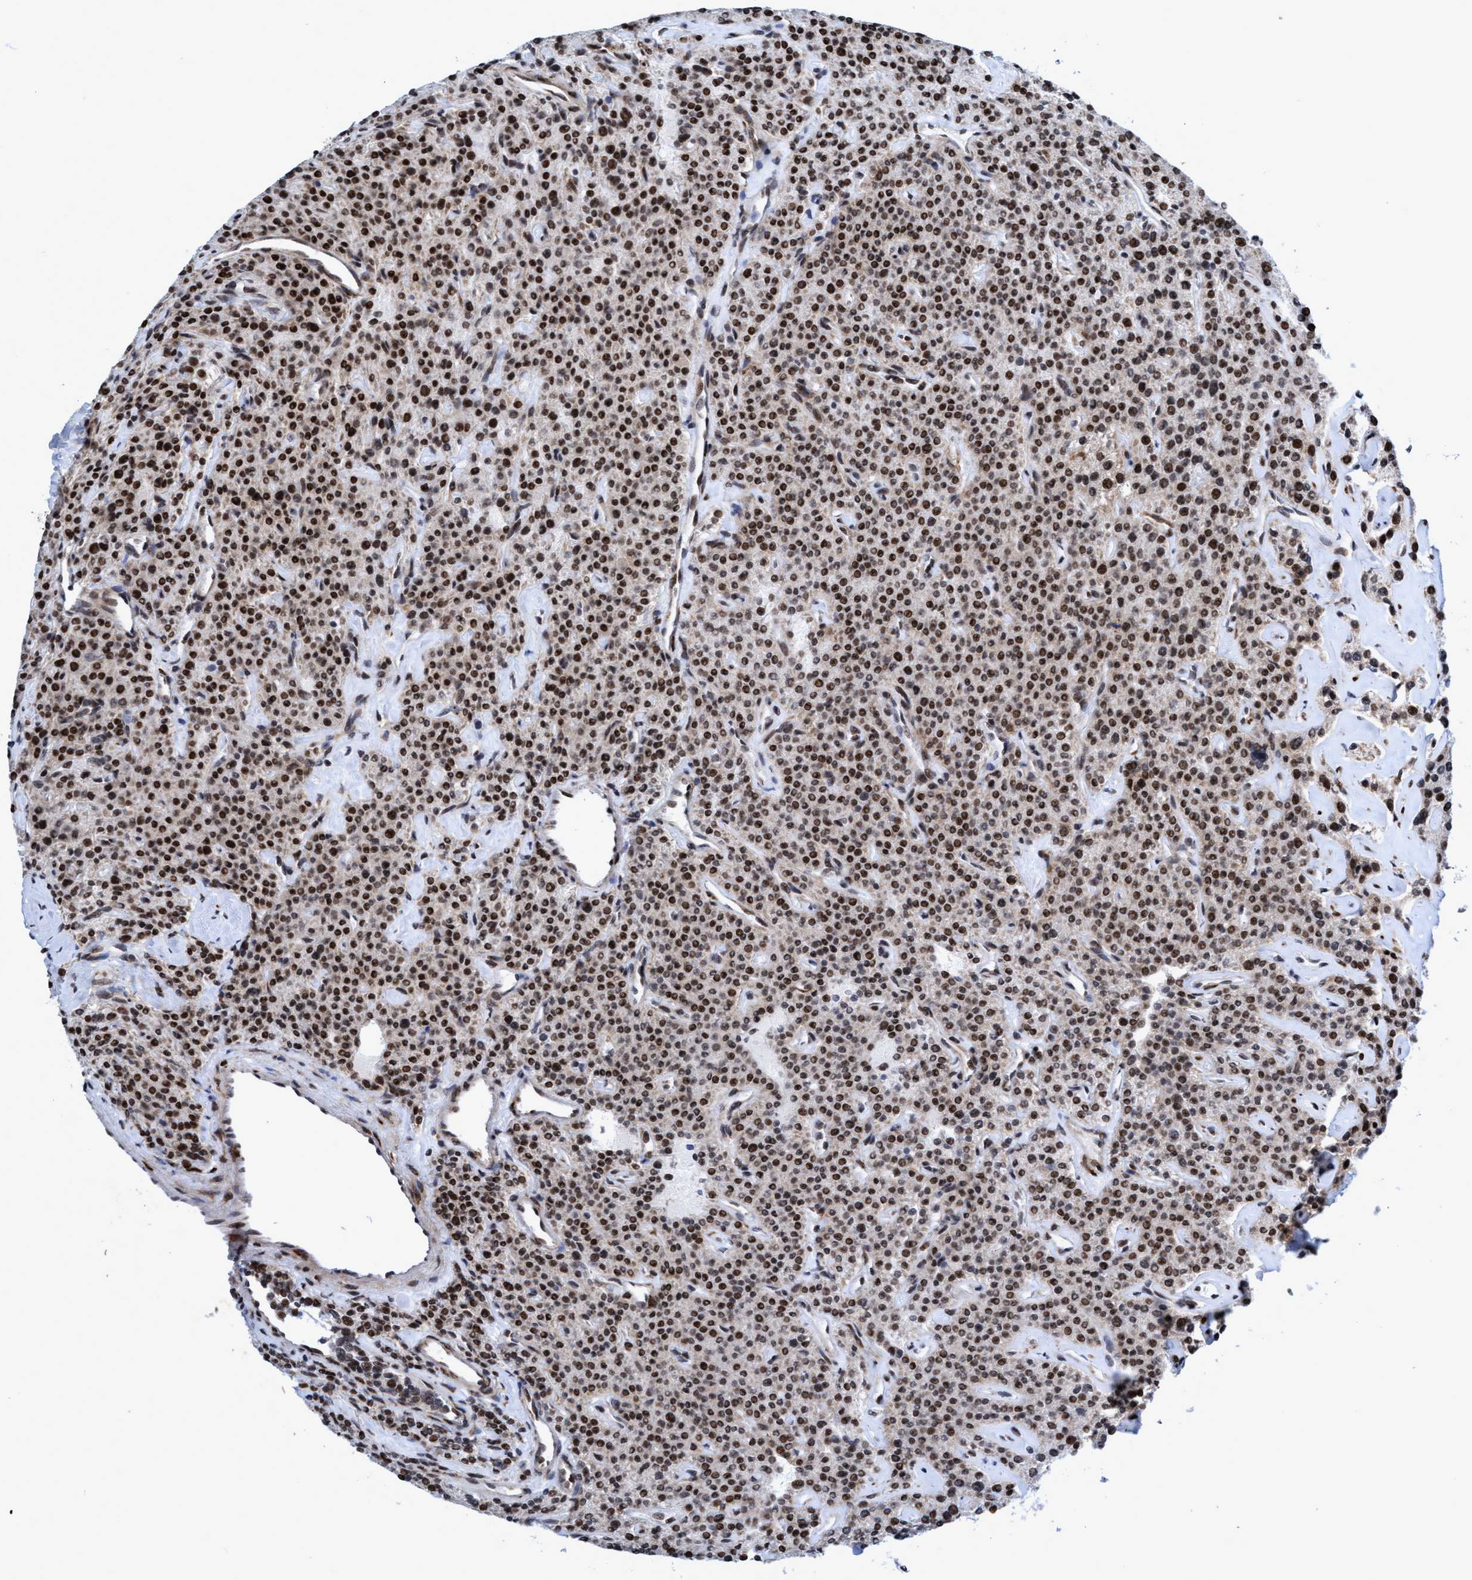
{"staining": {"intensity": "strong", "quantity": ">75%", "location": "nuclear"}, "tissue": "parathyroid gland", "cell_type": "Glandular cells", "image_type": "normal", "snomed": [{"axis": "morphology", "description": "Normal tissue, NOS"}, {"axis": "topography", "description": "Parathyroid gland"}], "caption": "Glandular cells exhibit strong nuclear staining in approximately >75% of cells in normal parathyroid gland.", "gene": "GLT6D1", "patient": {"sex": "male", "age": 46}}